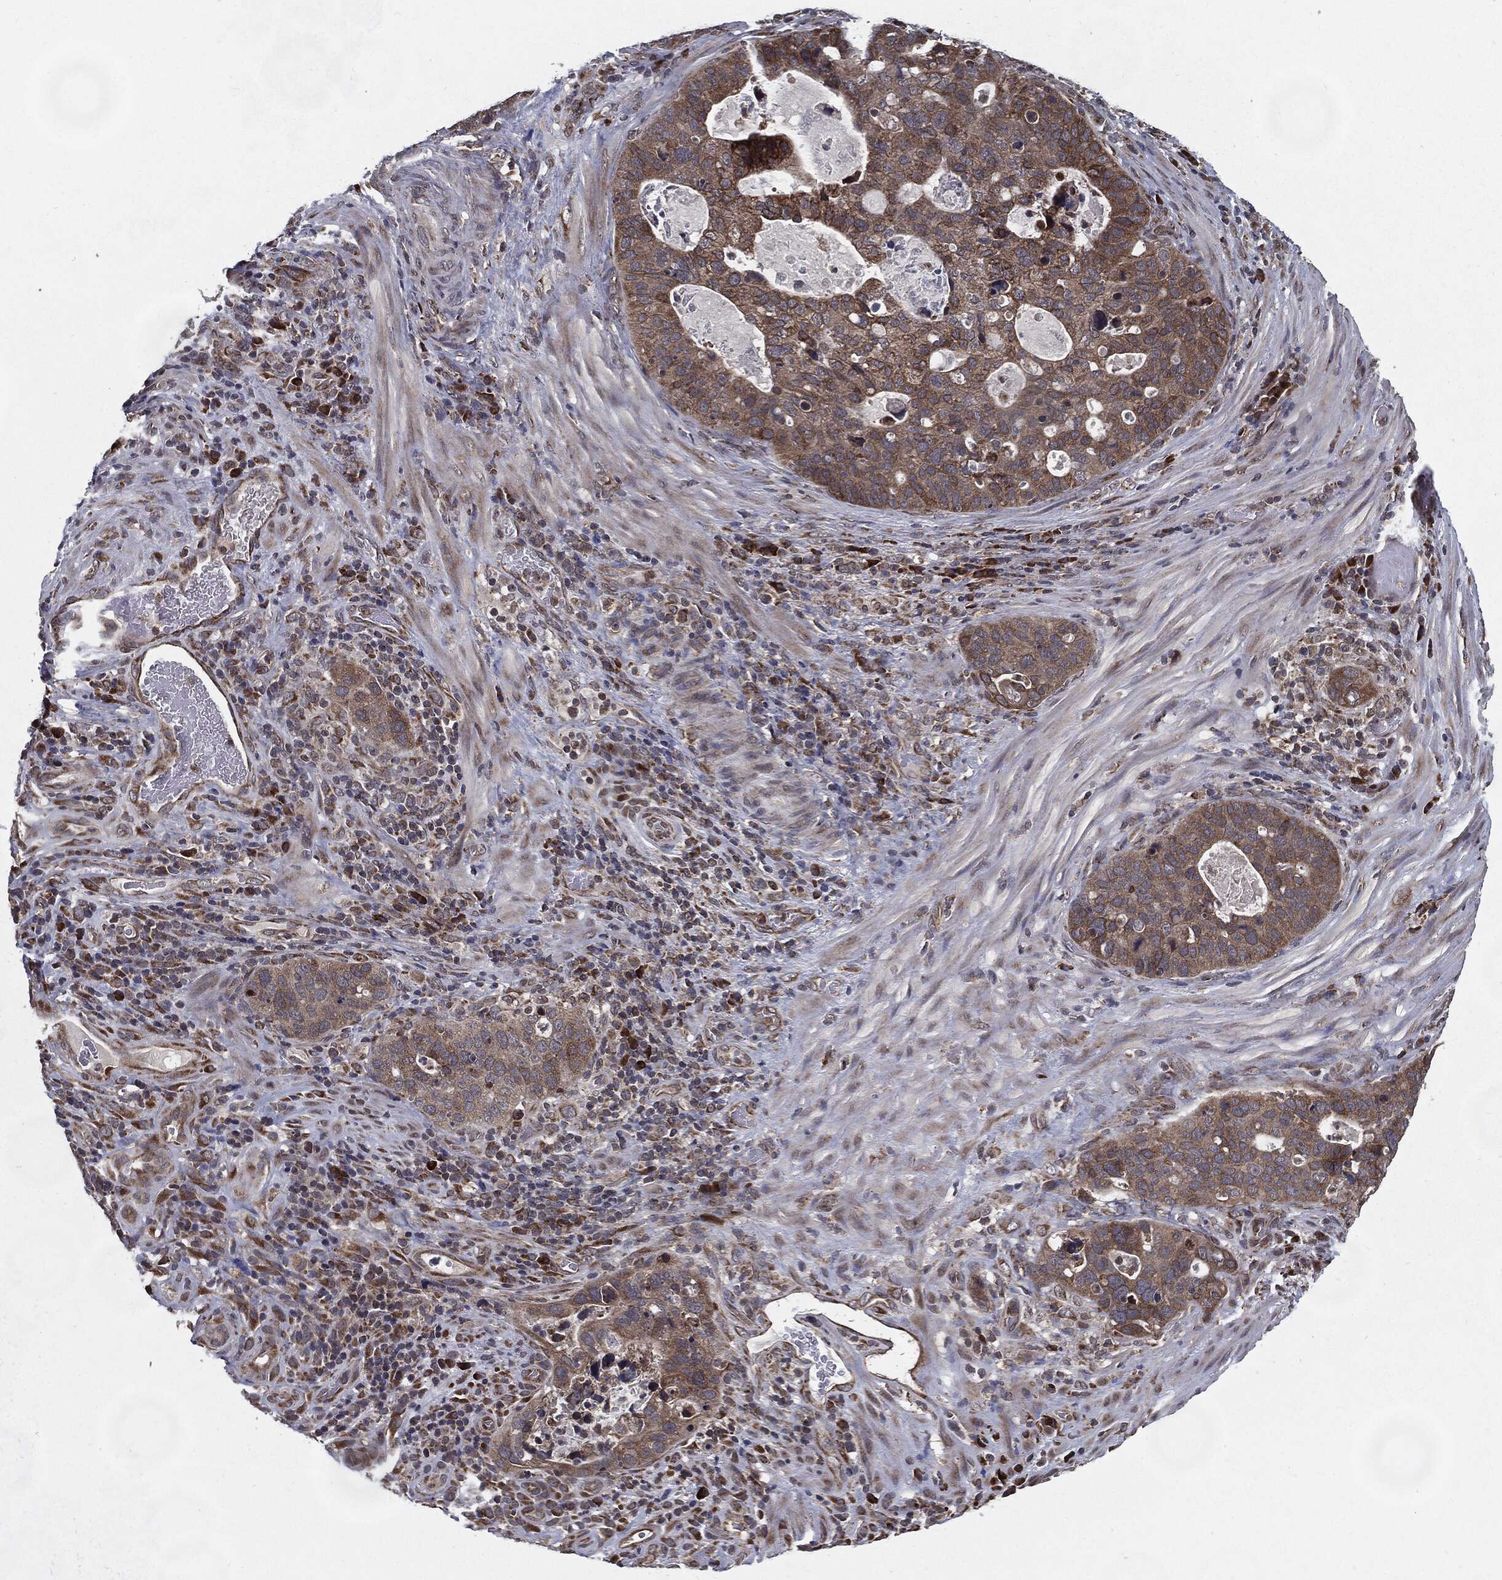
{"staining": {"intensity": "strong", "quantity": "25%-75%", "location": "cytoplasmic/membranous"}, "tissue": "stomach cancer", "cell_type": "Tumor cells", "image_type": "cancer", "snomed": [{"axis": "morphology", "description": "Adenocarcinoma, NOS"}, {"axis": "topography", "description": "Stomach"}], "caption": "This photomicrograph demonstrates IHC staining of stomach cancer, with high strong cytoplasmic/membranous expression in approximately 25%-75% of tumor cells.", "gene": "HDAC5", "patient": {"sex": "male", "age": 54}}